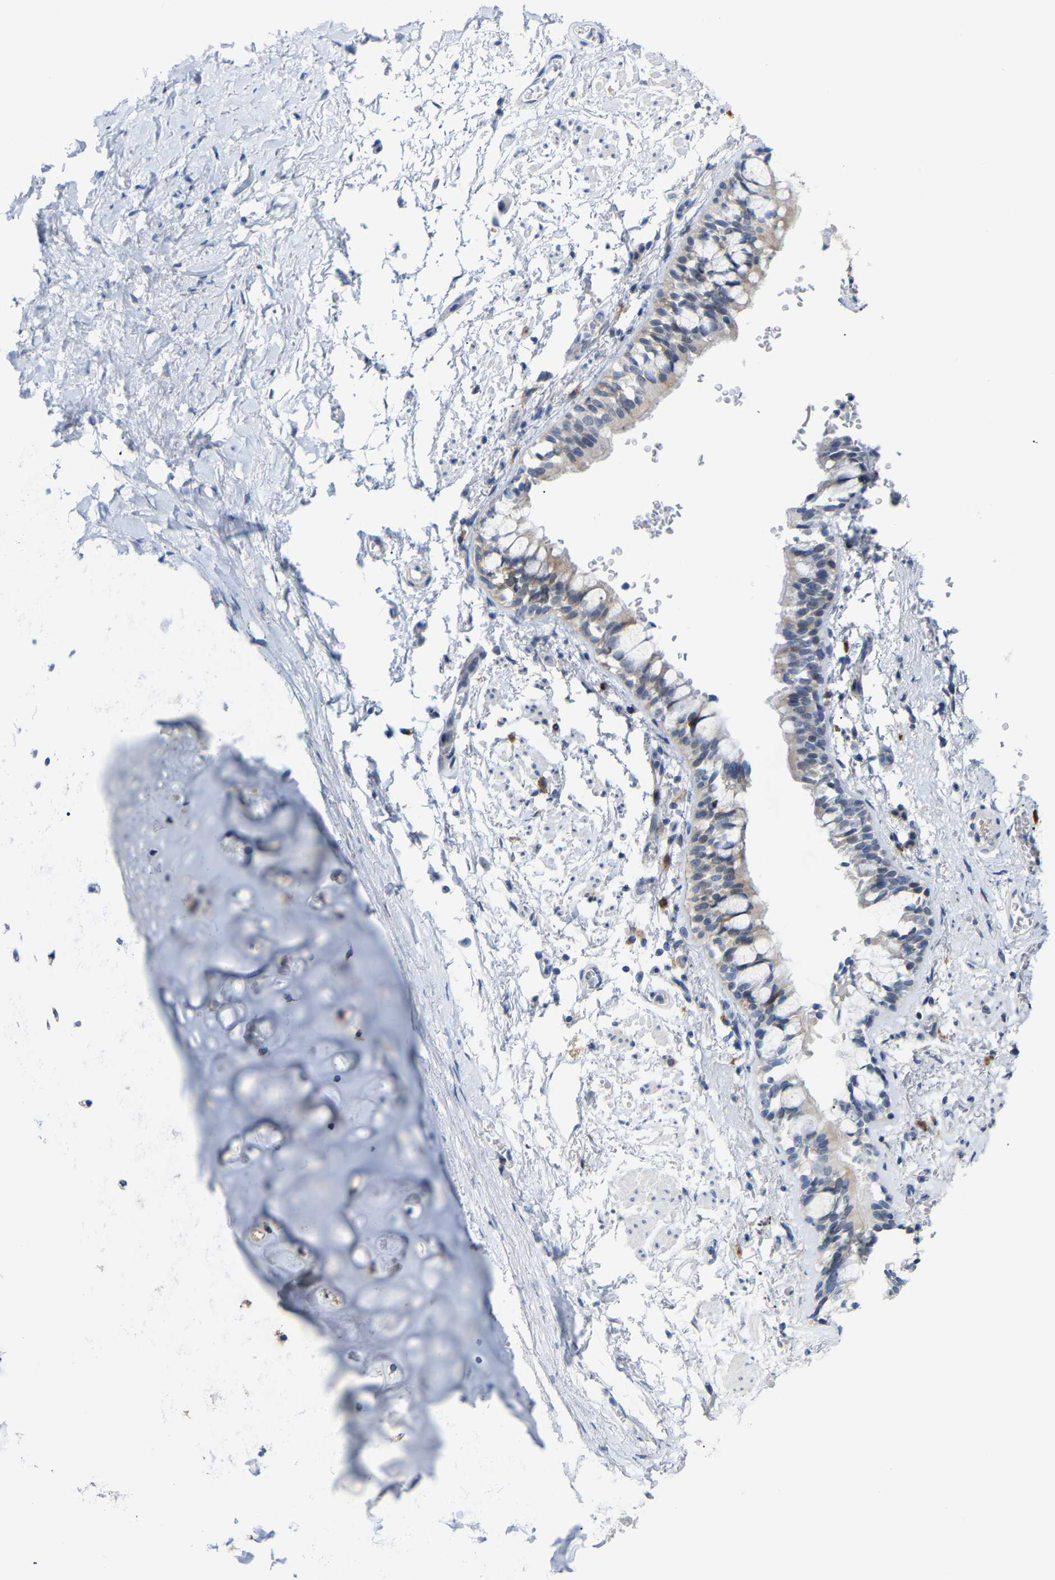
{"staining": {"intensity": "weak", "quantity": "25%-75%", "location": "cytoplasmic/membranous"}, "tissue": "adipose tissue", "cell_type": "Adipocytes", "image_type": "normal", "snomed": [{"axis": "morphology", "description": "Normal tissue, NOS"}, {"axis": "topography", "description": "Cartilage tissue"}, {"axis": "topography", "description": "Lung"}], "caption": "IHC micrograph of benign adipose tissue: human adipose tissue stained using immunohistochemistry (IHC) exhibits low levels of weak protein expression localized specifically in the cytoplasmic/membranous of adipocytes, appearing as a cytoplasmic/membranous brown color.", "gene": "ABTB2", "patient": {"sex": "female", "age": 77}}